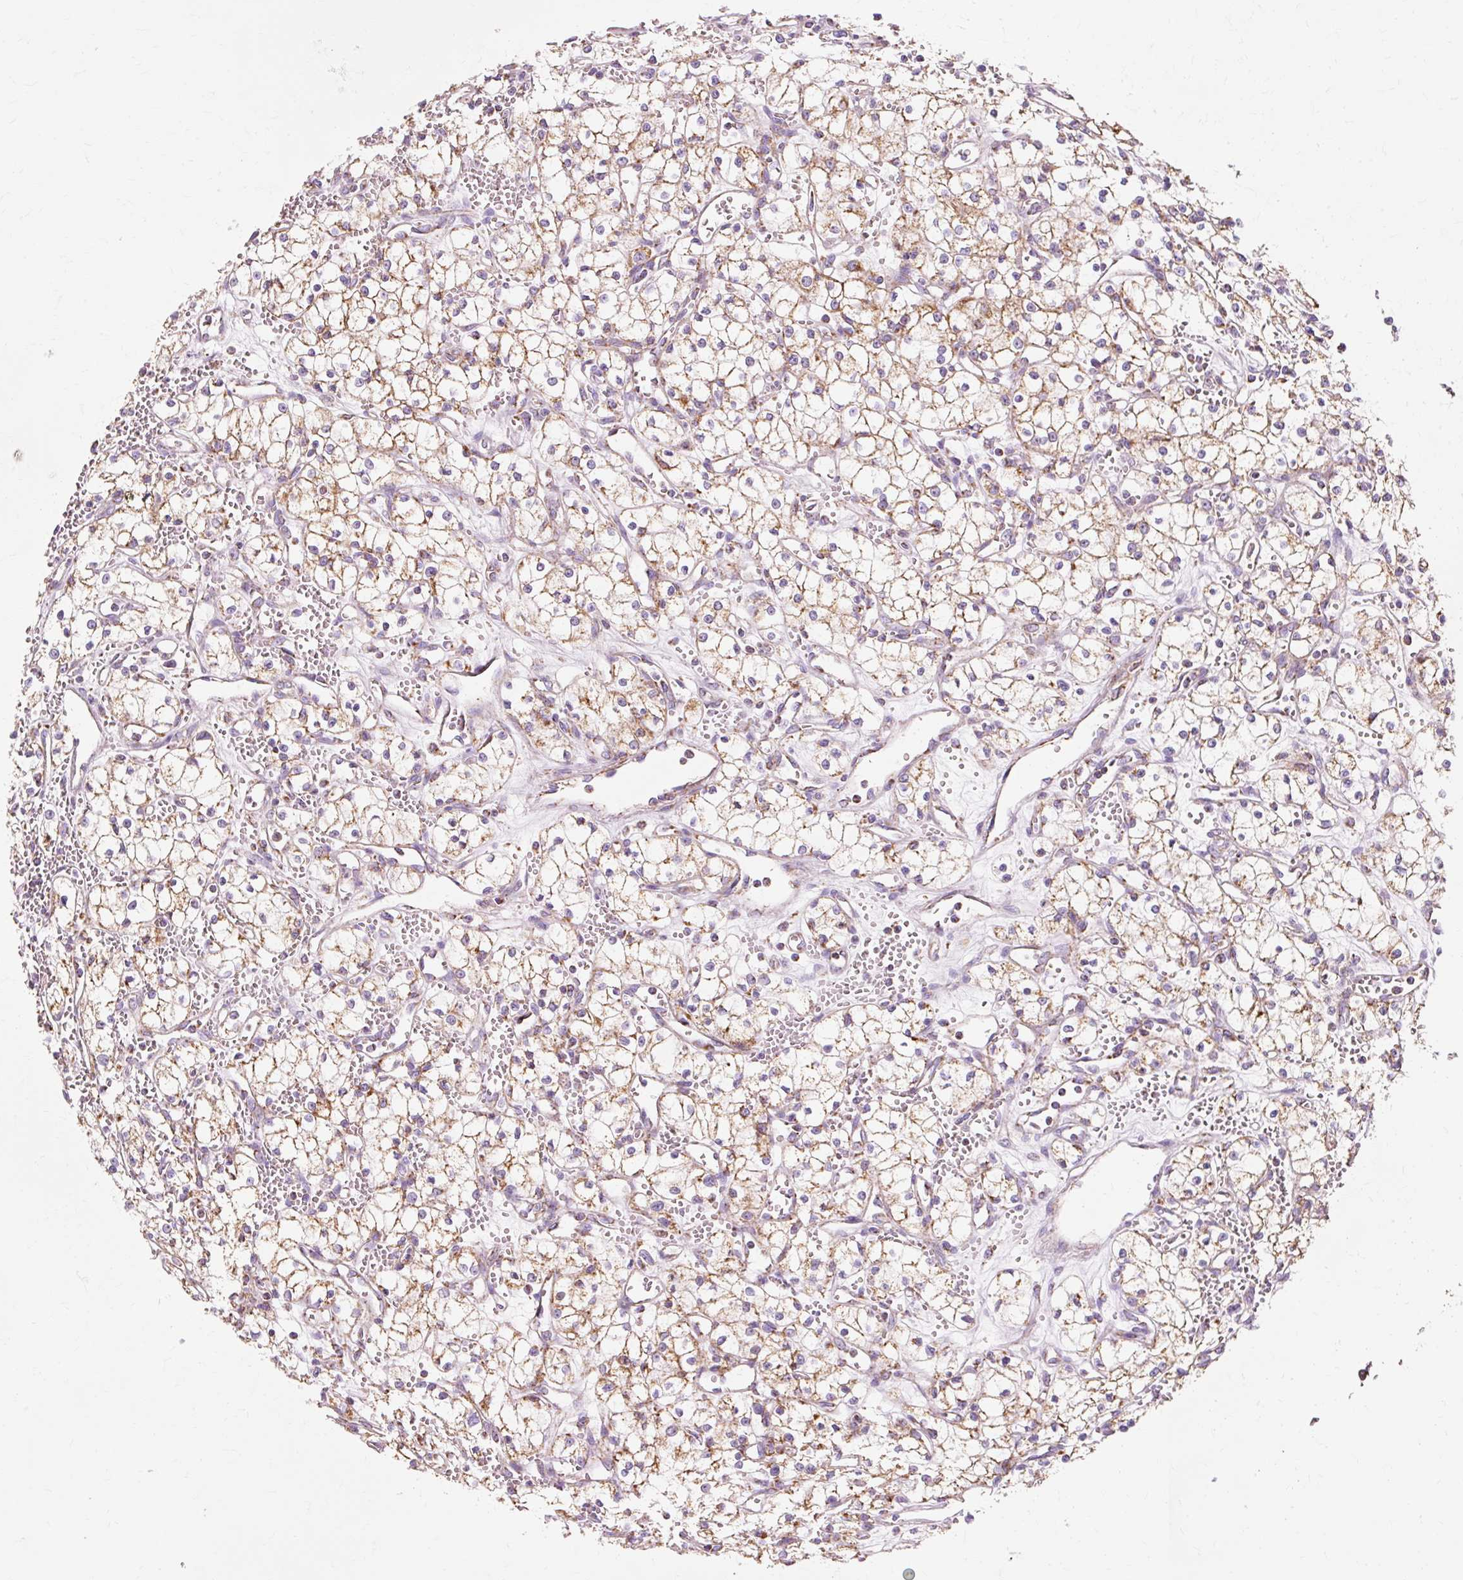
{"staining": {"intensity": "moderate", "quantity": ">75%", "location": "cytoplasmic/membranous"}, "tissue": "renal cancer", "cell_type": "Tumor cells", "image_type": "cancer", "snomed": [{"axis": "morphology", "description": "Adenocarcinoma, NOS"}, {"axis": "topography", "description": "Kidney"}], "caption": "A high-resolution image shows IHC staining of renal adenocarcinoma, which demonstrates moderate cytoplasmic/membranous expression in about >75% of tumor cells.", "gene": "ATP5PO", "patient": {"sex": "male", "age": 59}}